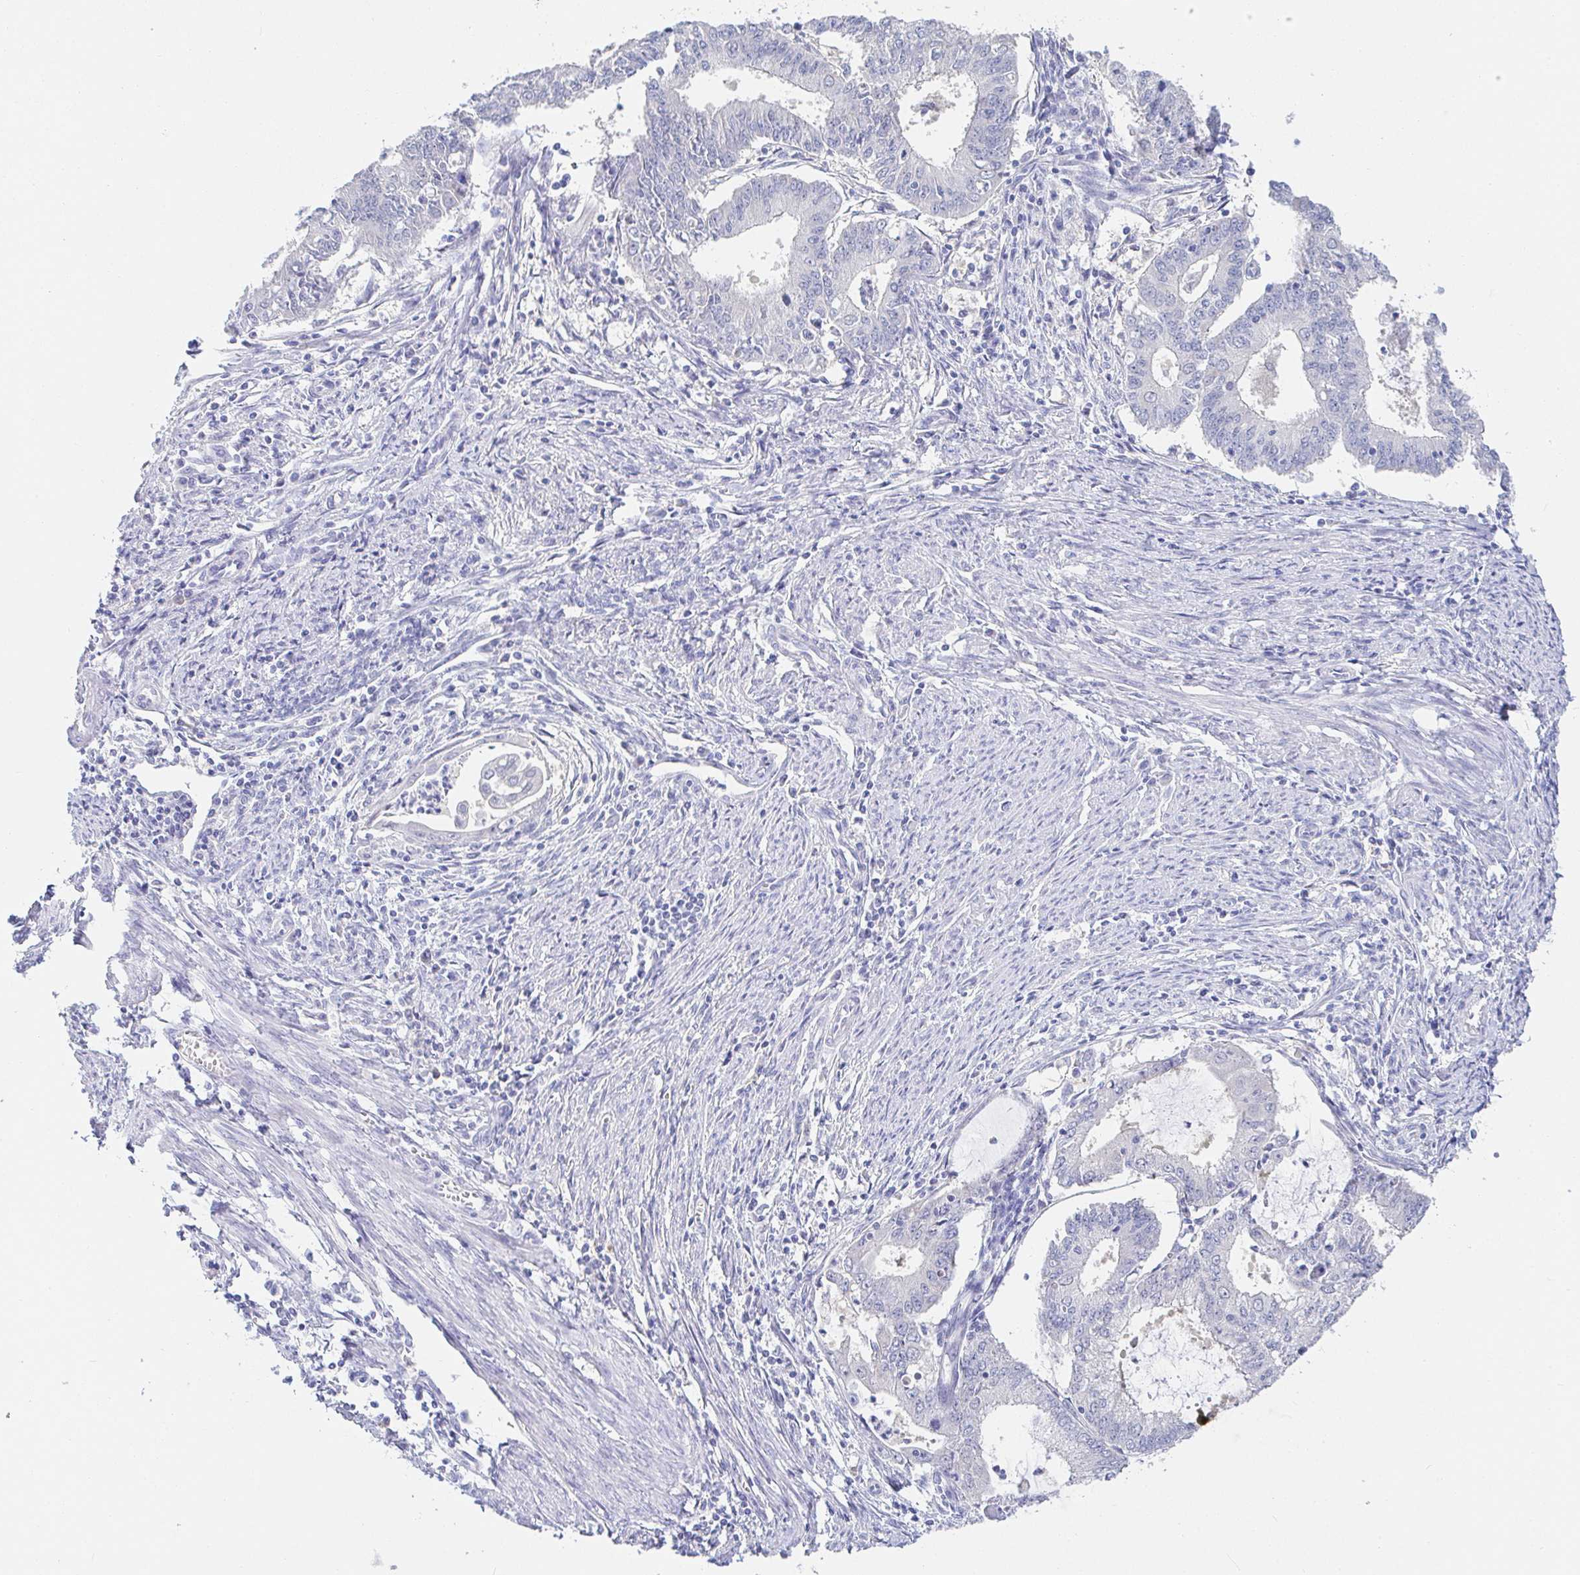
{"staining": {"intensity": "negative", "quantity": "none", "location": "none"}, "tissue": "endometrial cancer", "cell_type": "Tumor cells", "image_type": "cancer", "snomed": [{"axis": "morphology", "description": "Adenocarcinoma, NOS"}, {"axis": "topography", "description": "Endometrium"}], "caption": "This micrograph is of adenocarcinoma (endometrial) stained with IHC to label a protein in brown with the nuclei are counter-stained blue. There is no positivity in tumor cells.", "gene": "PDE6B", "patient": {"sex": "female", "age": 61}}